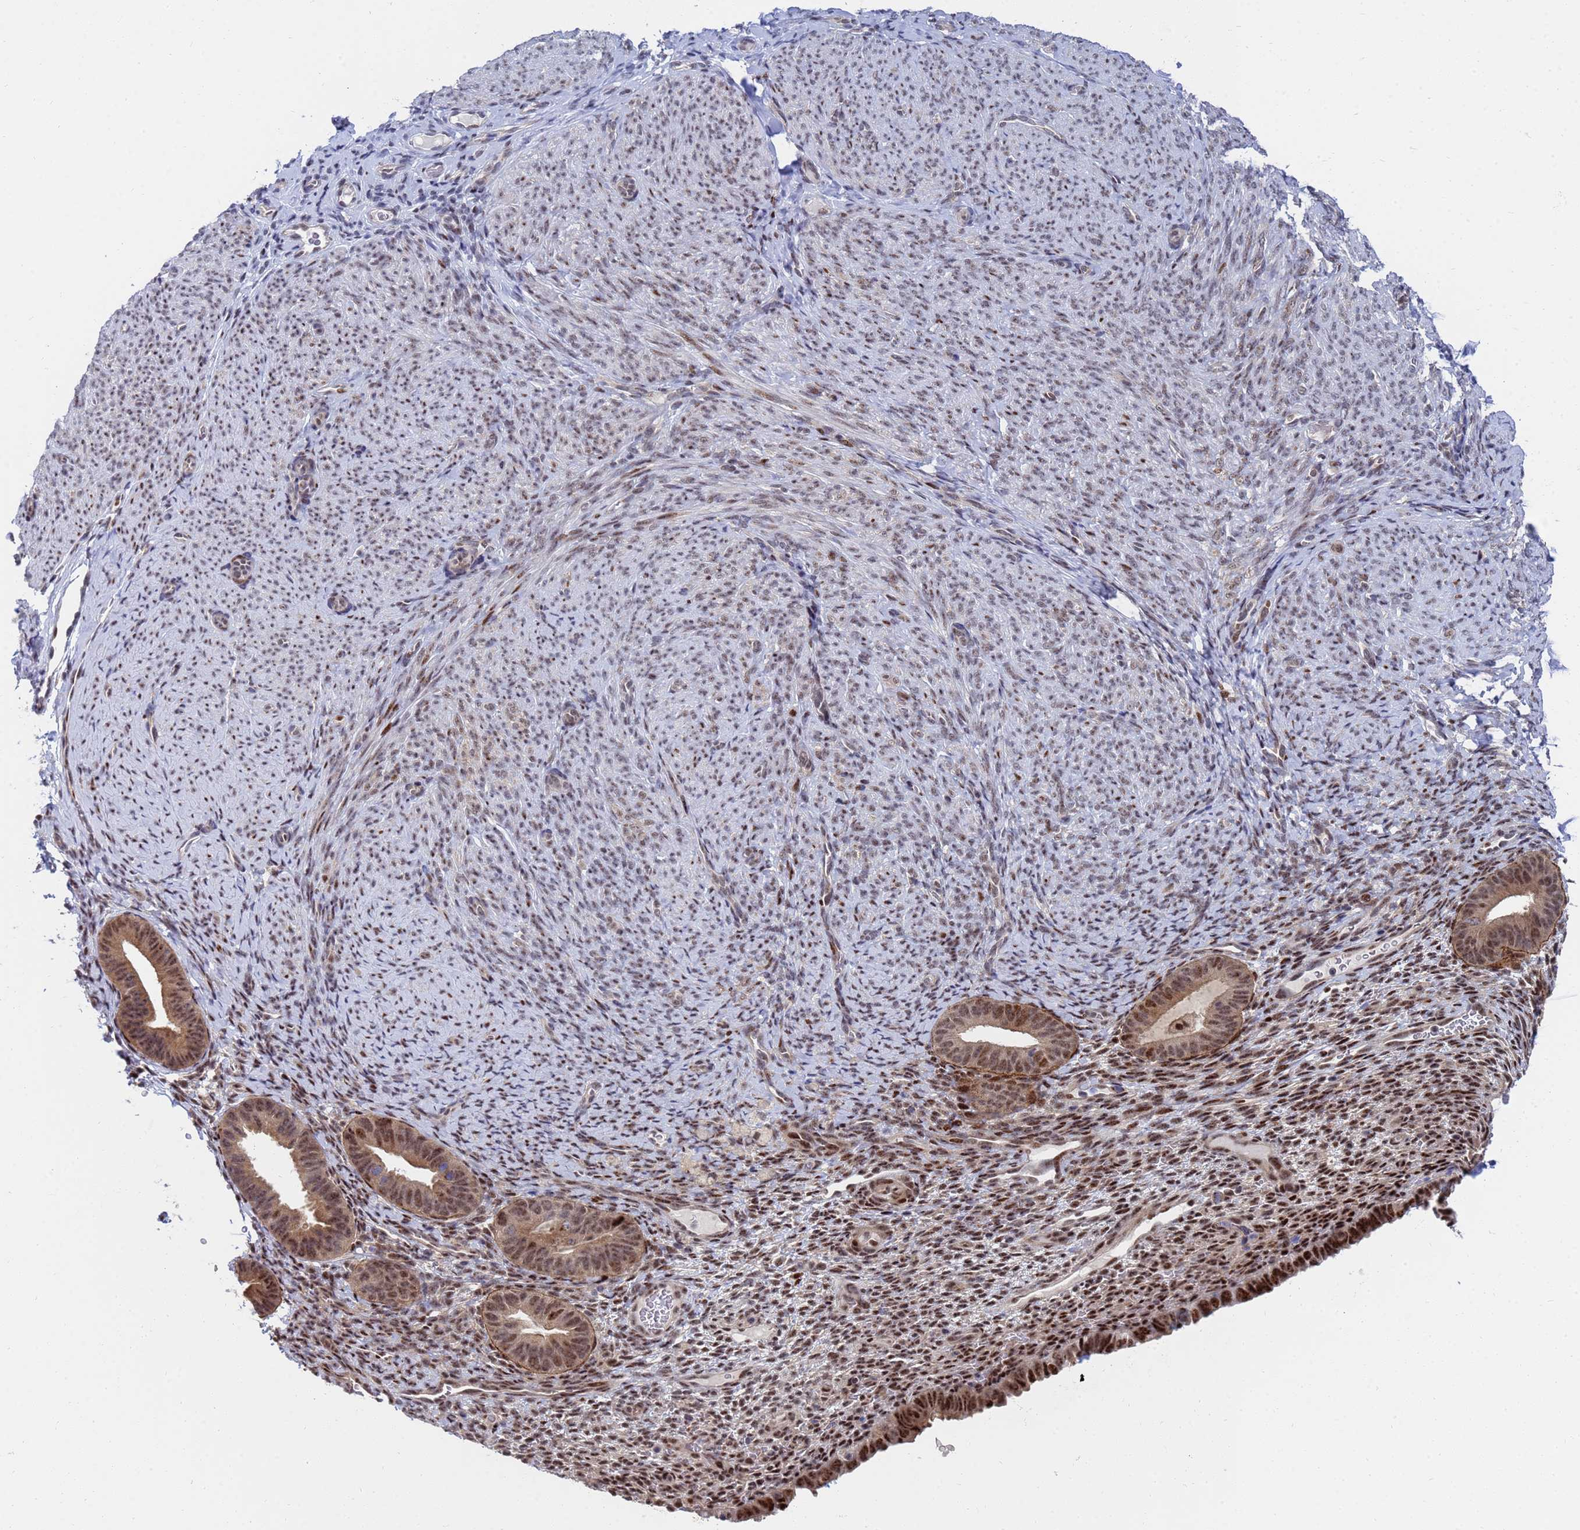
{"staining": {"intensity": "moderate", "quantity": "<25%", "location": "nuclear"}, "tissue": "endometrium", "cell_type": "Cells in endometrial stroma", "image_type": "normal", "snomed": [{"axis": "morphology", "description": "Normal tissue, NOS"}, {"axis": "topography", "description": "Endometrium"}], "caption": "DAB (3,3'-diaminobenzidine) immunohistochemical staining of normal endometrium exhibits moderate nuclear protein expression in approximately <25% of cells in endometrial stroma.", "gene": "AP5Z1", "patient": {"sex": "female", "age": 65}}